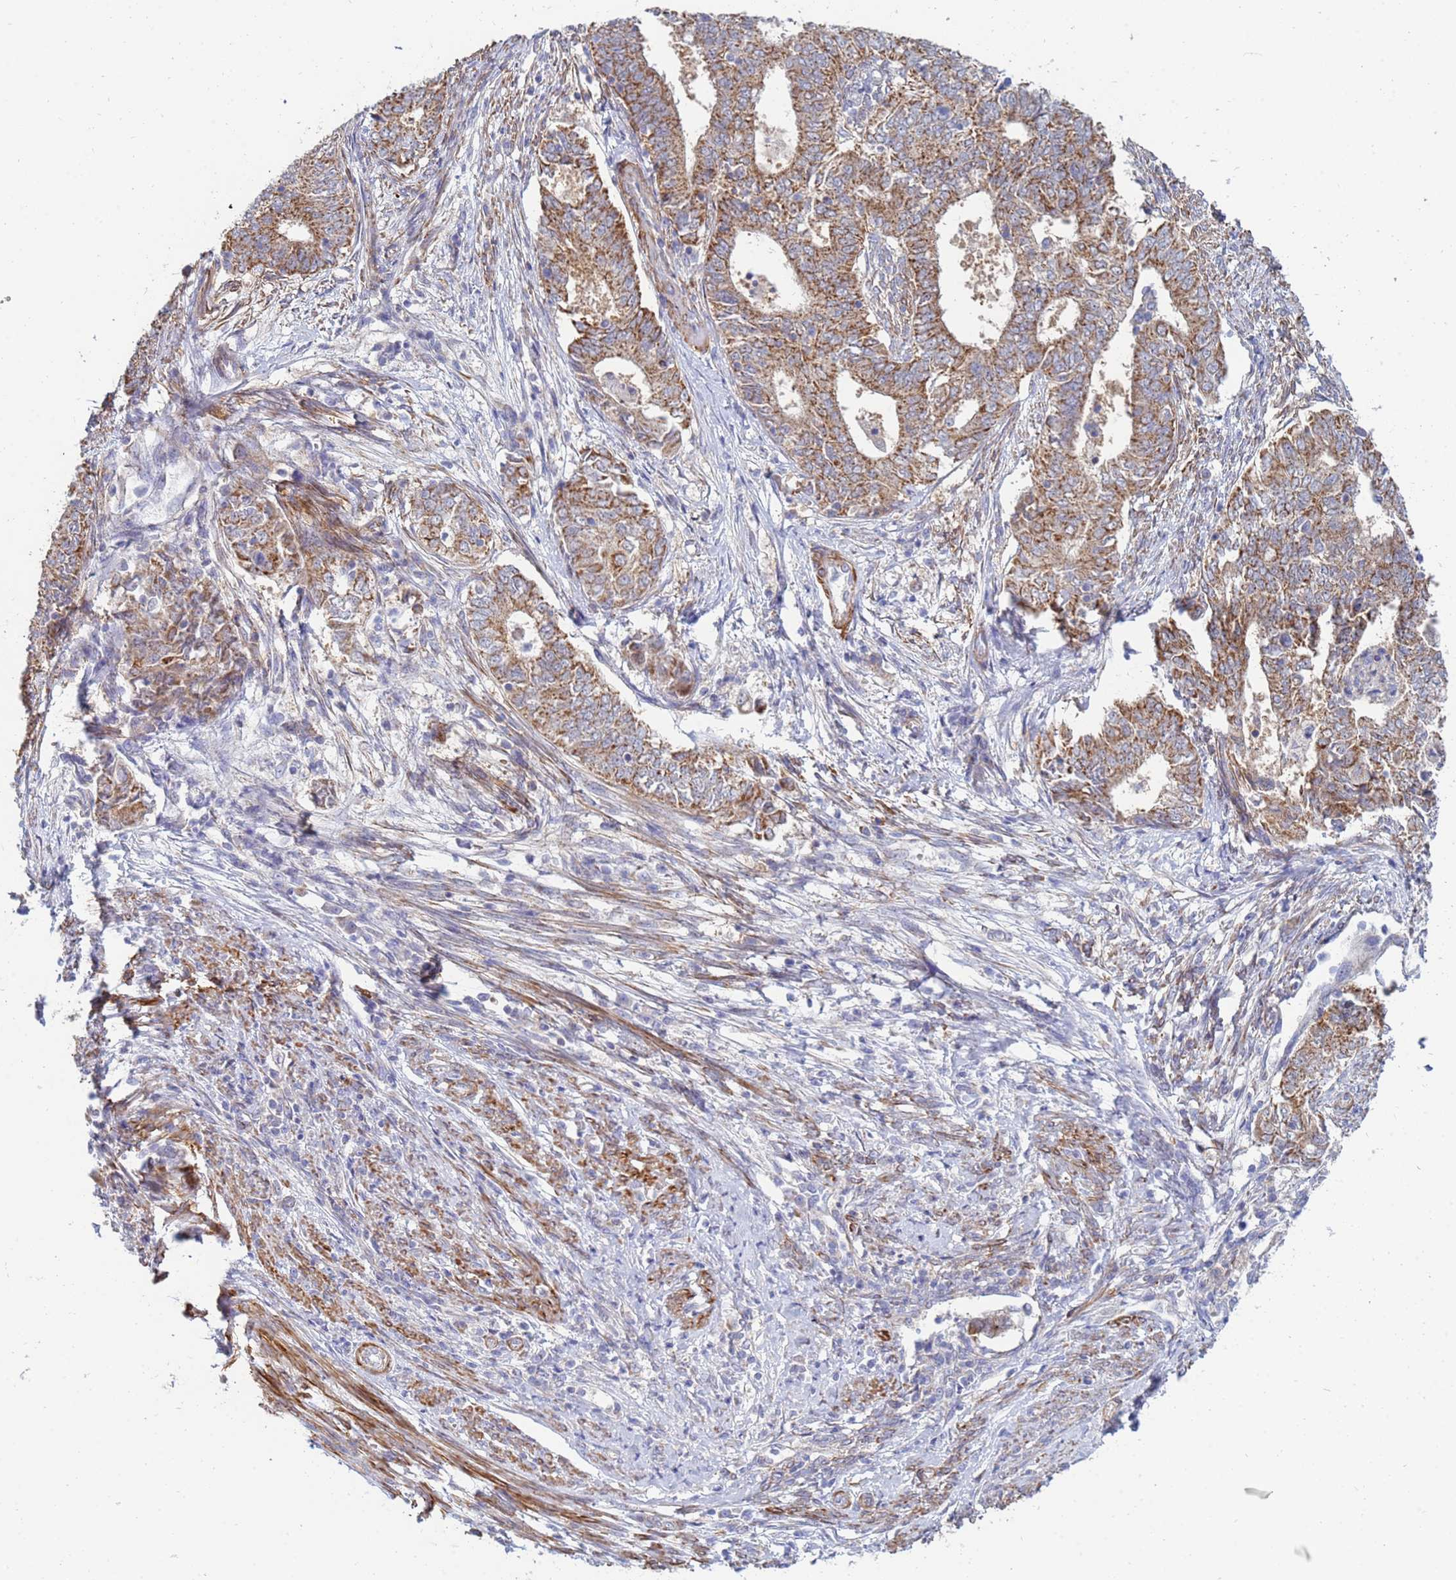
{"staining": {"intensity": "moderate", "quantity": ">75%", "location": "cytoplasmic/membranous"}, "tissue": "endometrial cancer", "cell_type": "Tumor cells", "image_type": "cancer", "snomed": [{"axis": "morphology", "description": "Adenocarcinoma, NOS"}, {"axis": "topography", "description": "Endometrium"}], "caption": "Immunohistochemistry (IHC) image of human adenocarcinoma (endometrial) stained for a protein (brown), which shows medium levels of moderate cytoplasmic/membranous staining in about >75% of tumor cells.", "gene": "SDR39U1", "patient": {"sex": "female", "age": 62}}